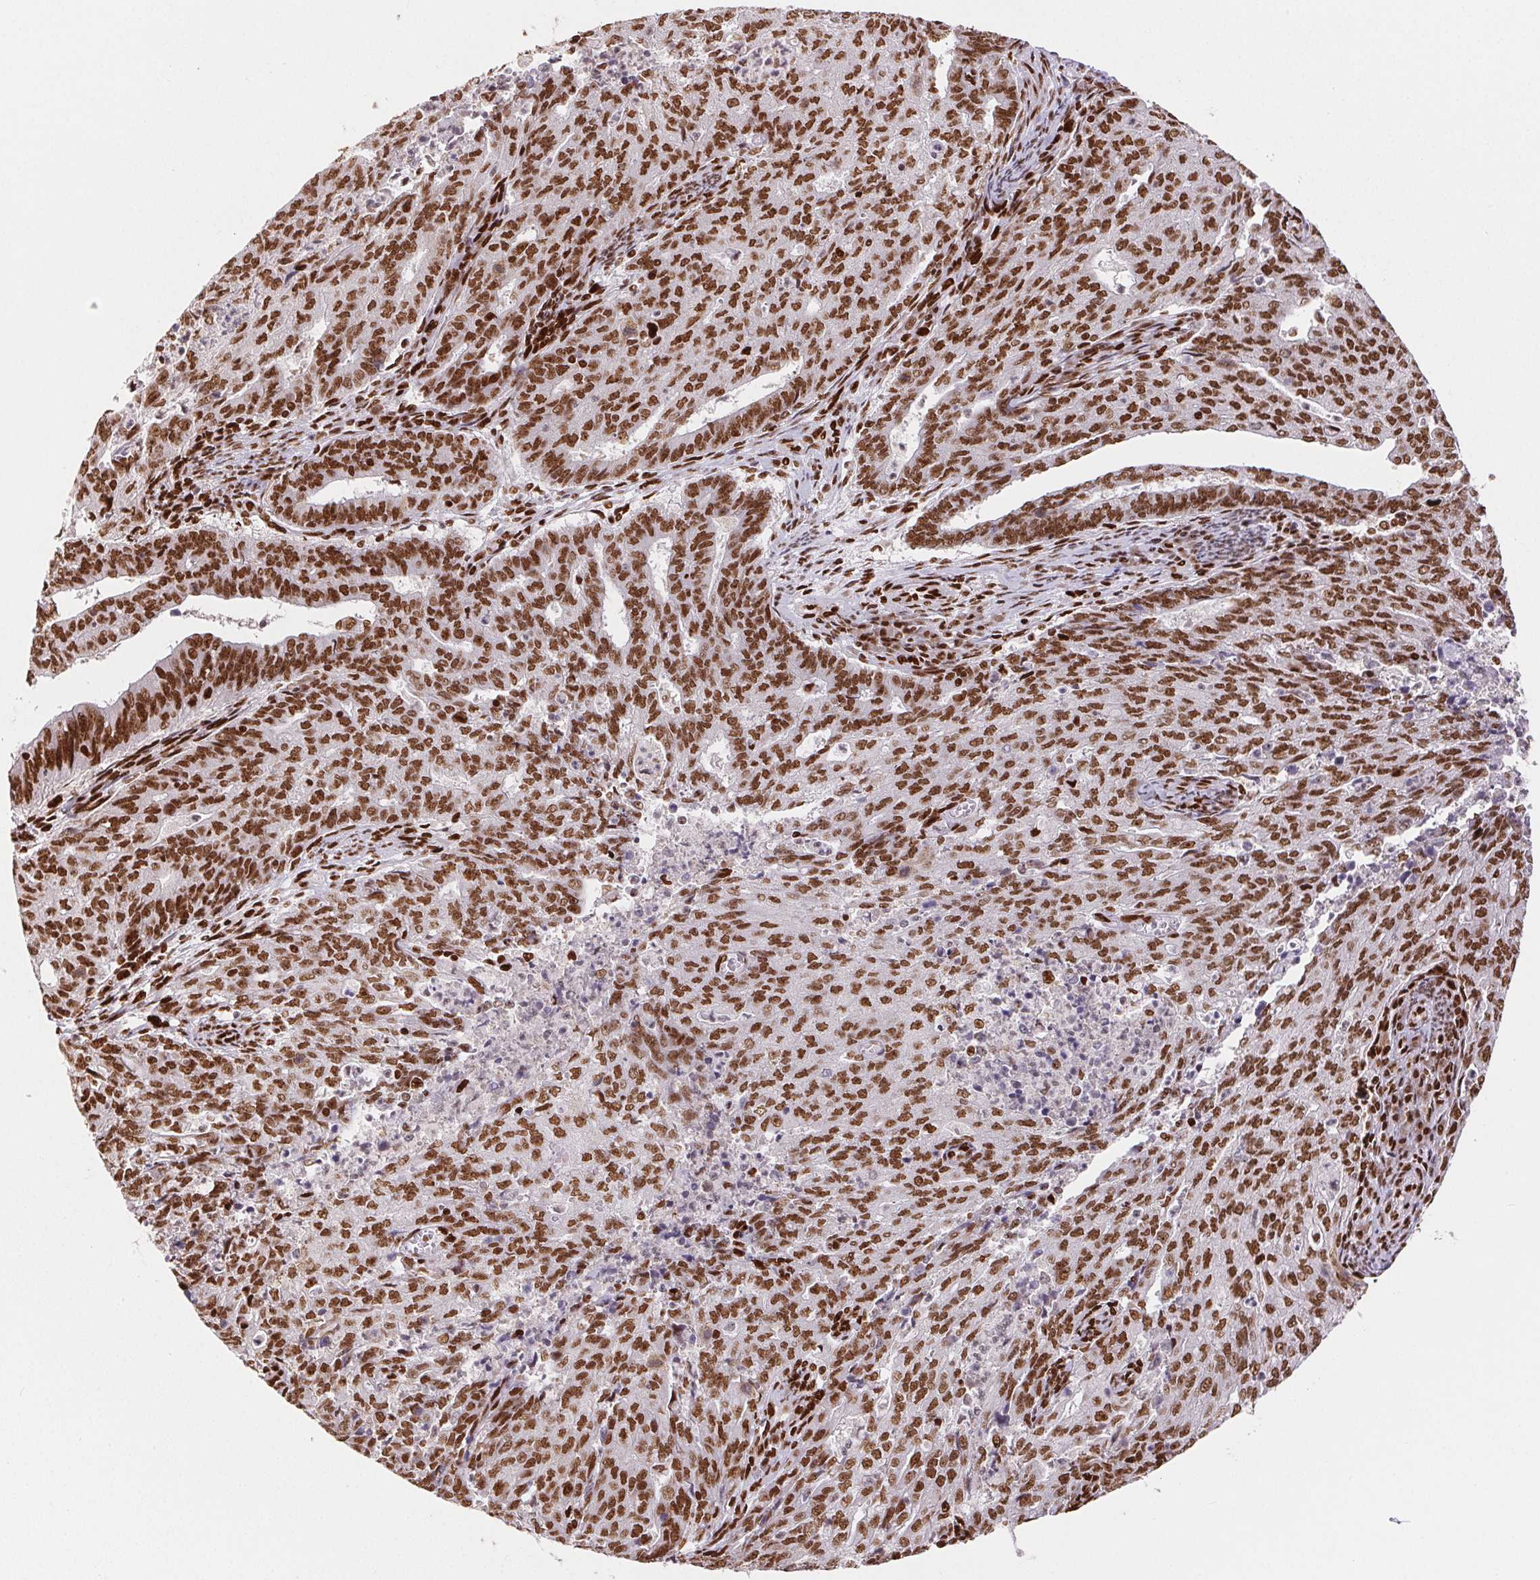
{"staining": {"intensity": "moderate", "quantity": ">75%", "location": "nuclear"}, "tissue": "endometrial cancer", "cell_type": "Tumor cells", "image_type": "cancer", "snomed": [{"axis": "morphology", "description": "Adenocarcinoma, NOS"}, {"axis": "topography", "description": "Endometrium"}], "caption": "Immunohistochemical staining of human endometrial adenocarcinoma exhibits medium levels of moderate nuclear positivity in approximately >75% of tumor cells. (brown staining indicates protein expression, while blue staining denotes nuclei).", "gene": "ZNF80", "patient": {"sex": "female", "age": 82}}